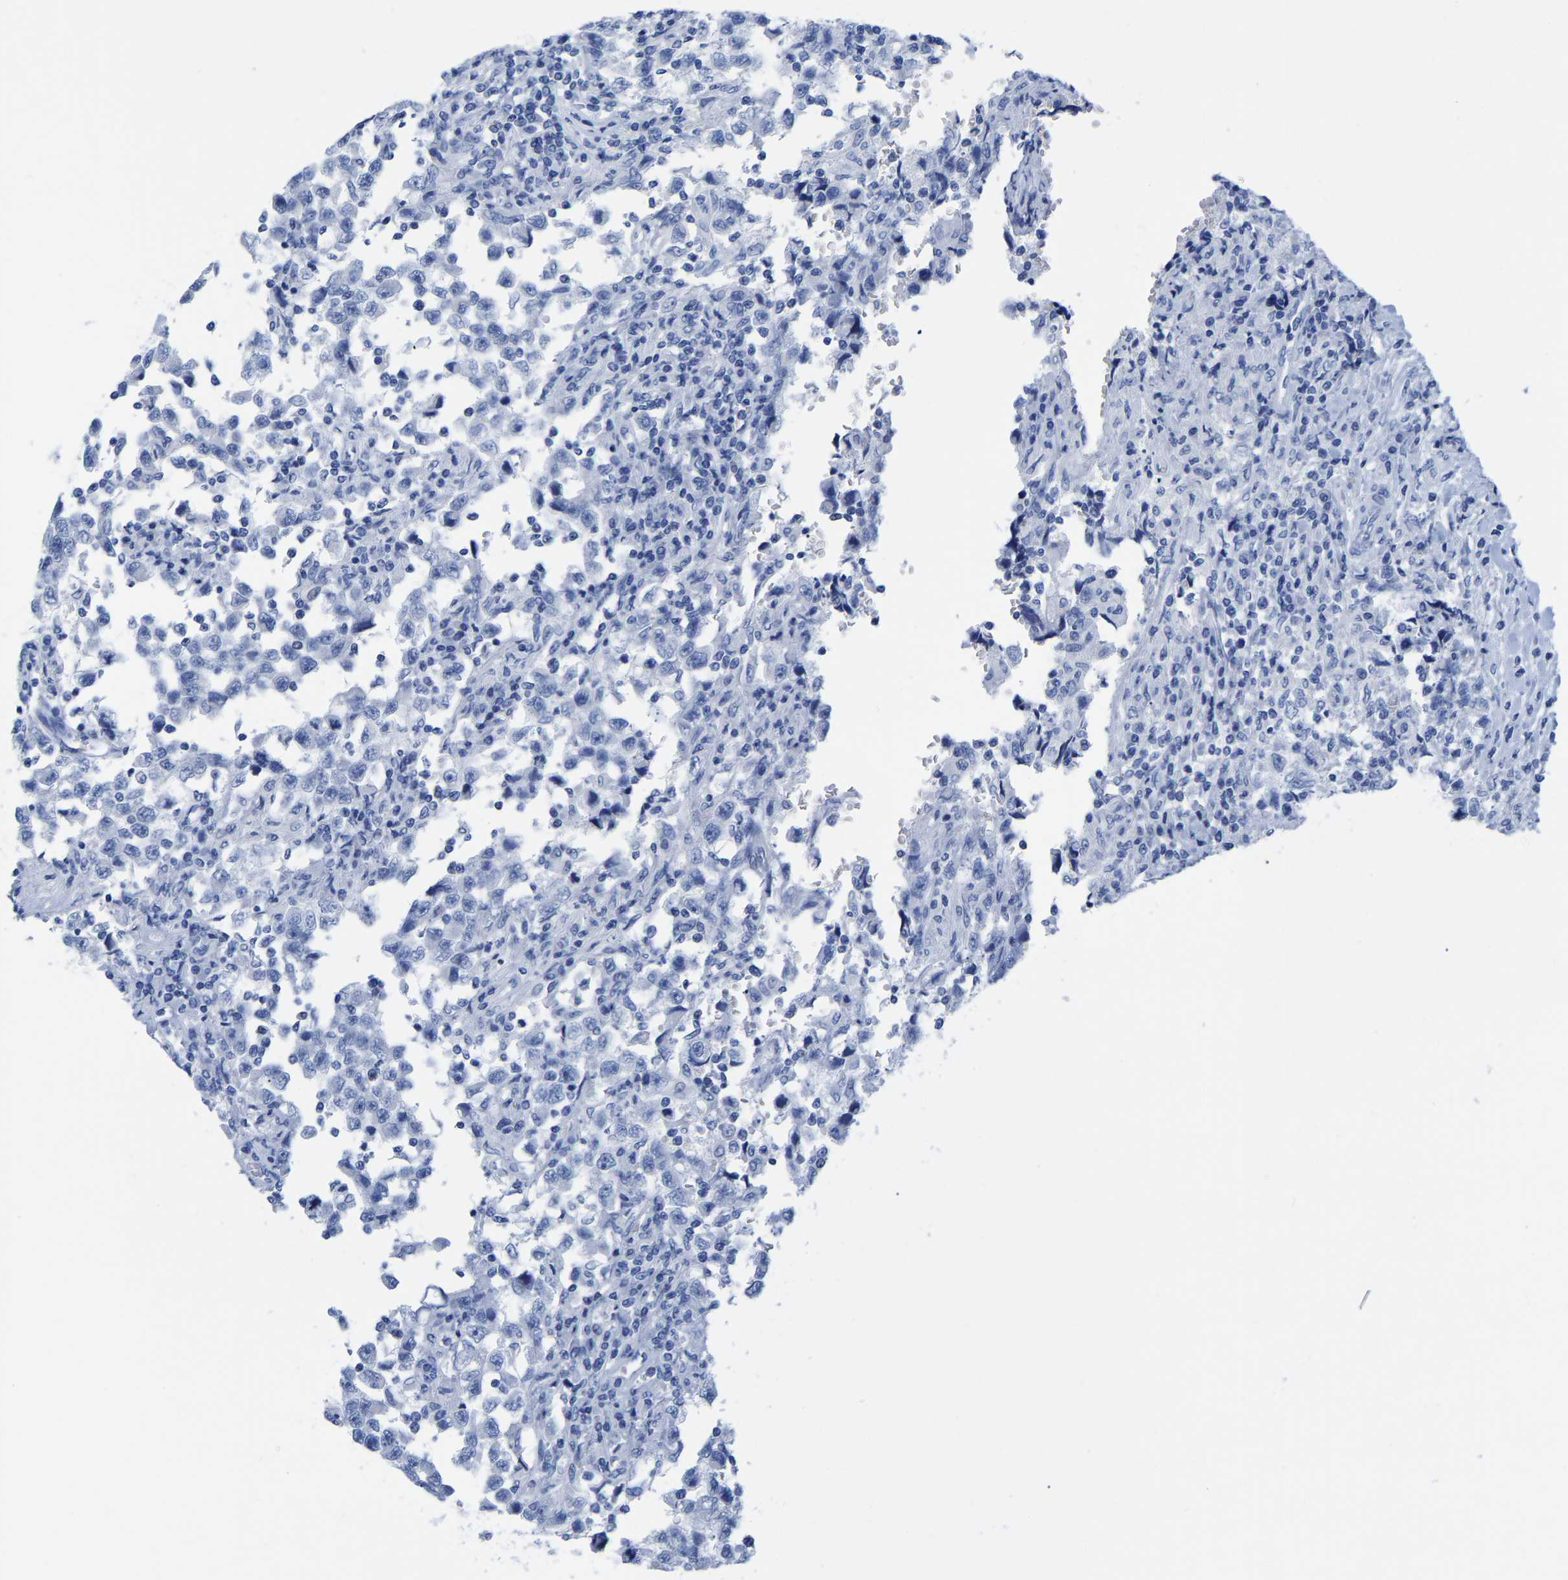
{"staining": {"intensity": "negative", "quantity": "none", "location": "none"}, "tissue": "testis cancer", "cell_type": "Tumor cells", "image_type": "cancer", "snomed": [{"axis": "morphology", "description": "Carcinoma, Embryonal, NOS"}, {"axis": "topography", "description": "Testis"}], "caption": "Testis cancer was stained to show a protein in brown. There is no significant positivity in tumor cells.", "gene": "HAPLN1", "patient": {"sex": "male", "age": 21}}